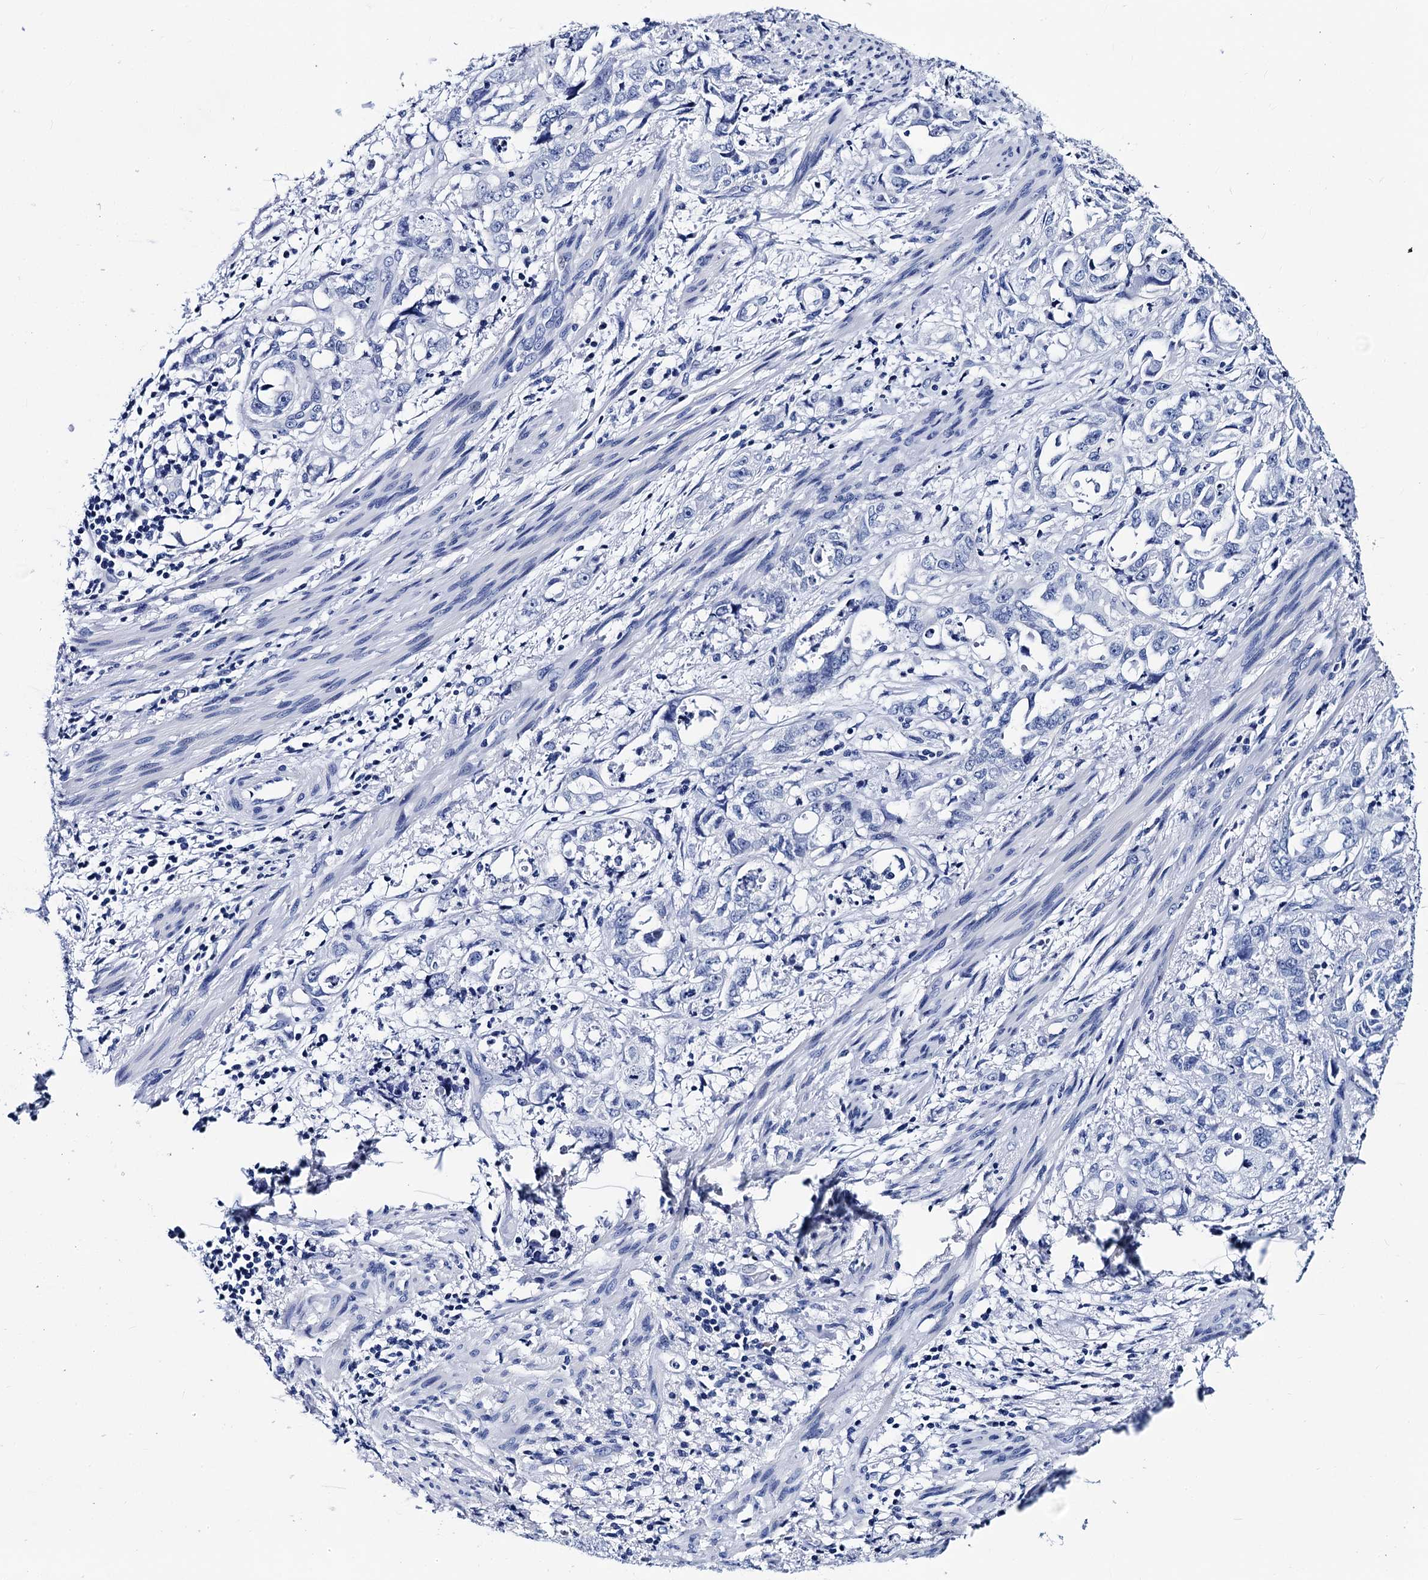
{"staining": {"intensity": "negative", "quantity": "none", "location": "none"}, "tissue": "endometrial cancer", "cell_type": "Tumor cells", "image_type": "cancer", "snomed": [{"axis": "morphology", "description": "Adenocarcinoma, NOS"}, {"axis": "topography", "description": "Endometrium"}], "caption": "Photomicrograph shows no significant protein staining in tumor cells of endometrial cancer (adenocarcinoma). (DAB (3,3'-diaminobenzidine) immunohistochemistry visualized using brightfield microscopy, high magnification).", "gene": "MYBPC3", "patient": {"sex": "female", "age": 65}}